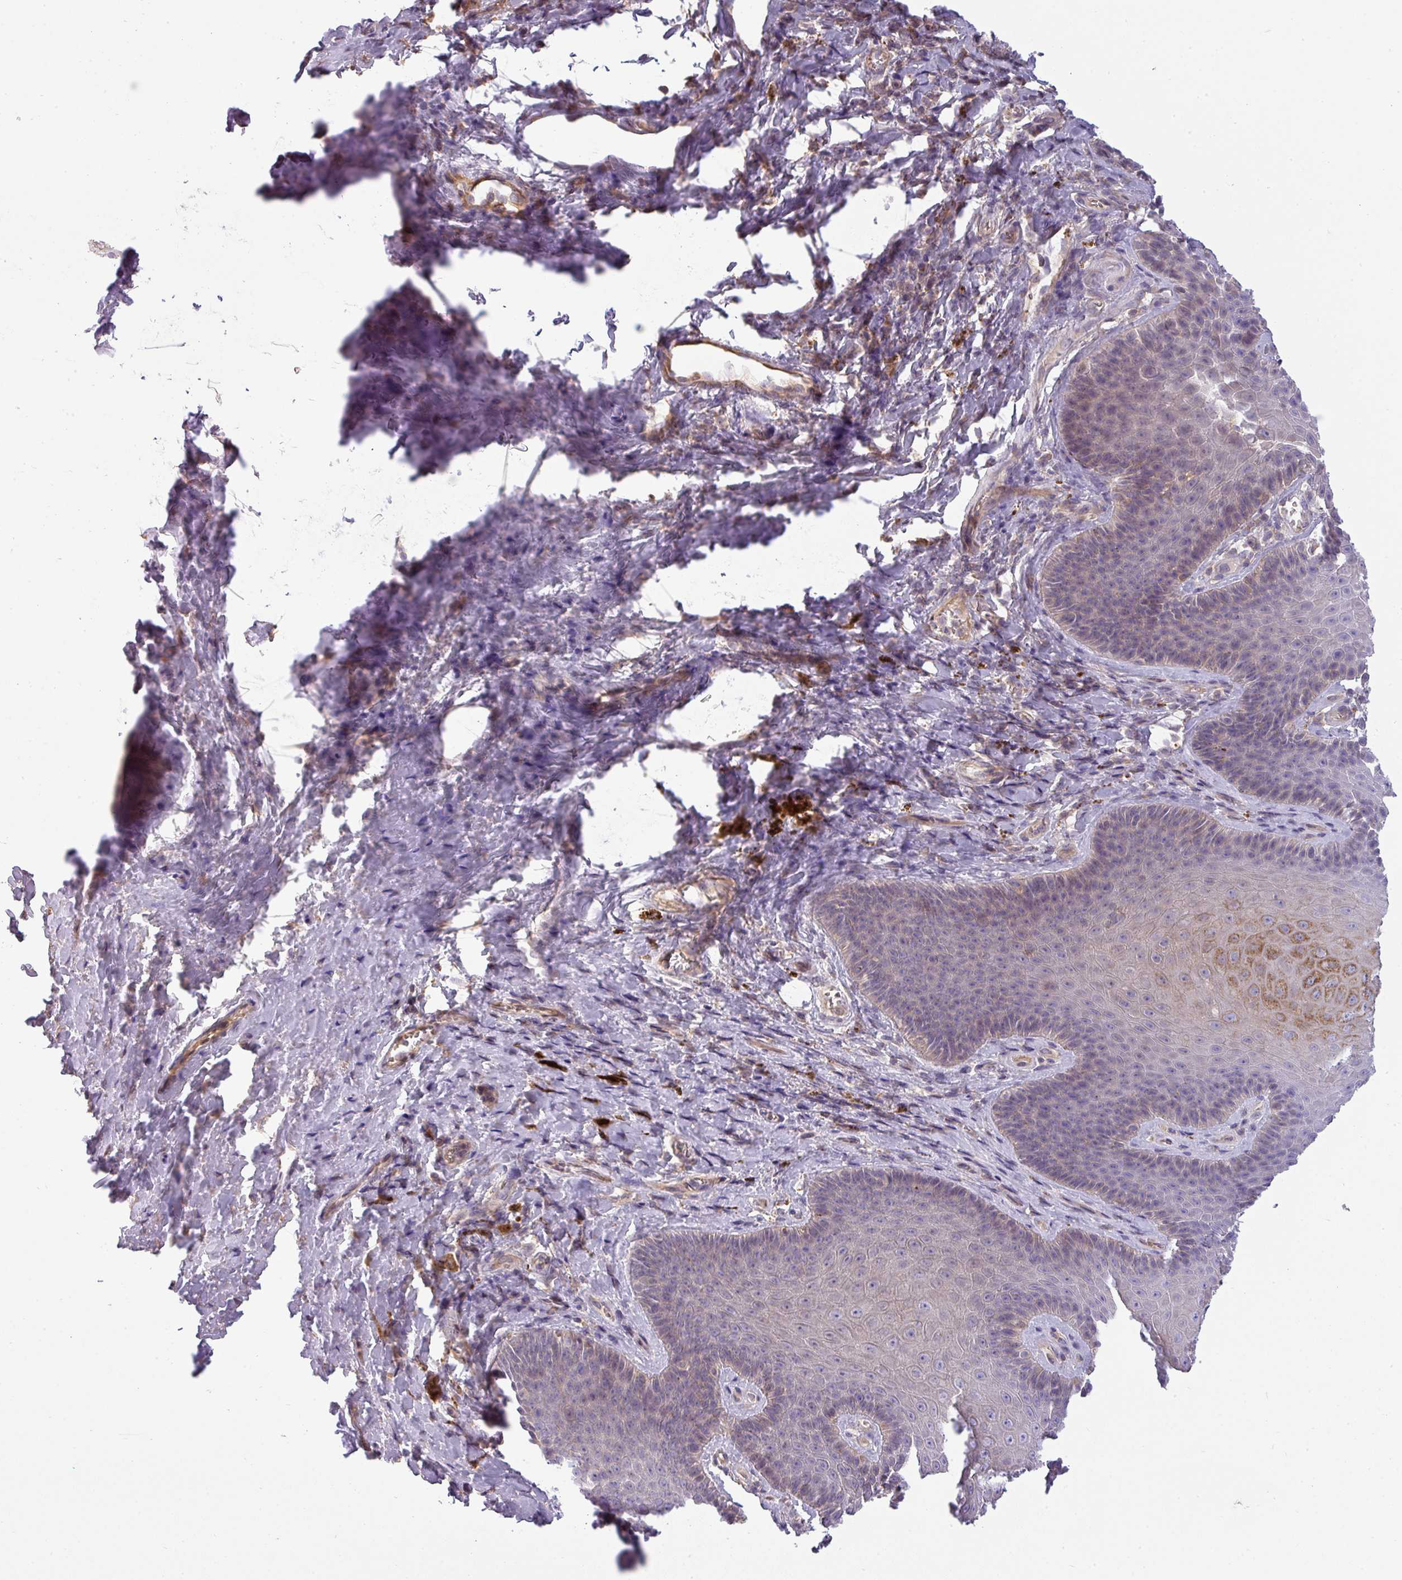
{"staining": {"intensity": "moderate", "quantity": "<25%", "location": "cytoplasmic/membranous"}, "tissue": "skin", "cell_type": "Epidermal cells", "image_type": "normal", "snomed": [{"axis": "morphology", "description": "Normal tissue, NOS"}, {"axis": "topography", "description": "Anal"}, {"axis": "topography", "description": "Peripheral nerve tissue"}], "caption": "A low amount of moderate cytoplasmic/membranous expression is appreciated in about <25% of epidermal cells in normal skin. The staining was performed using DAB (3,3'-diaminobenzidine) to visualize the protein expression in brown, while the nuclei were stained in blue with hematoxylin (Magnification: 20x).", "gene": "ZNF835", "patient": {"sex": "male", "age": 53}}